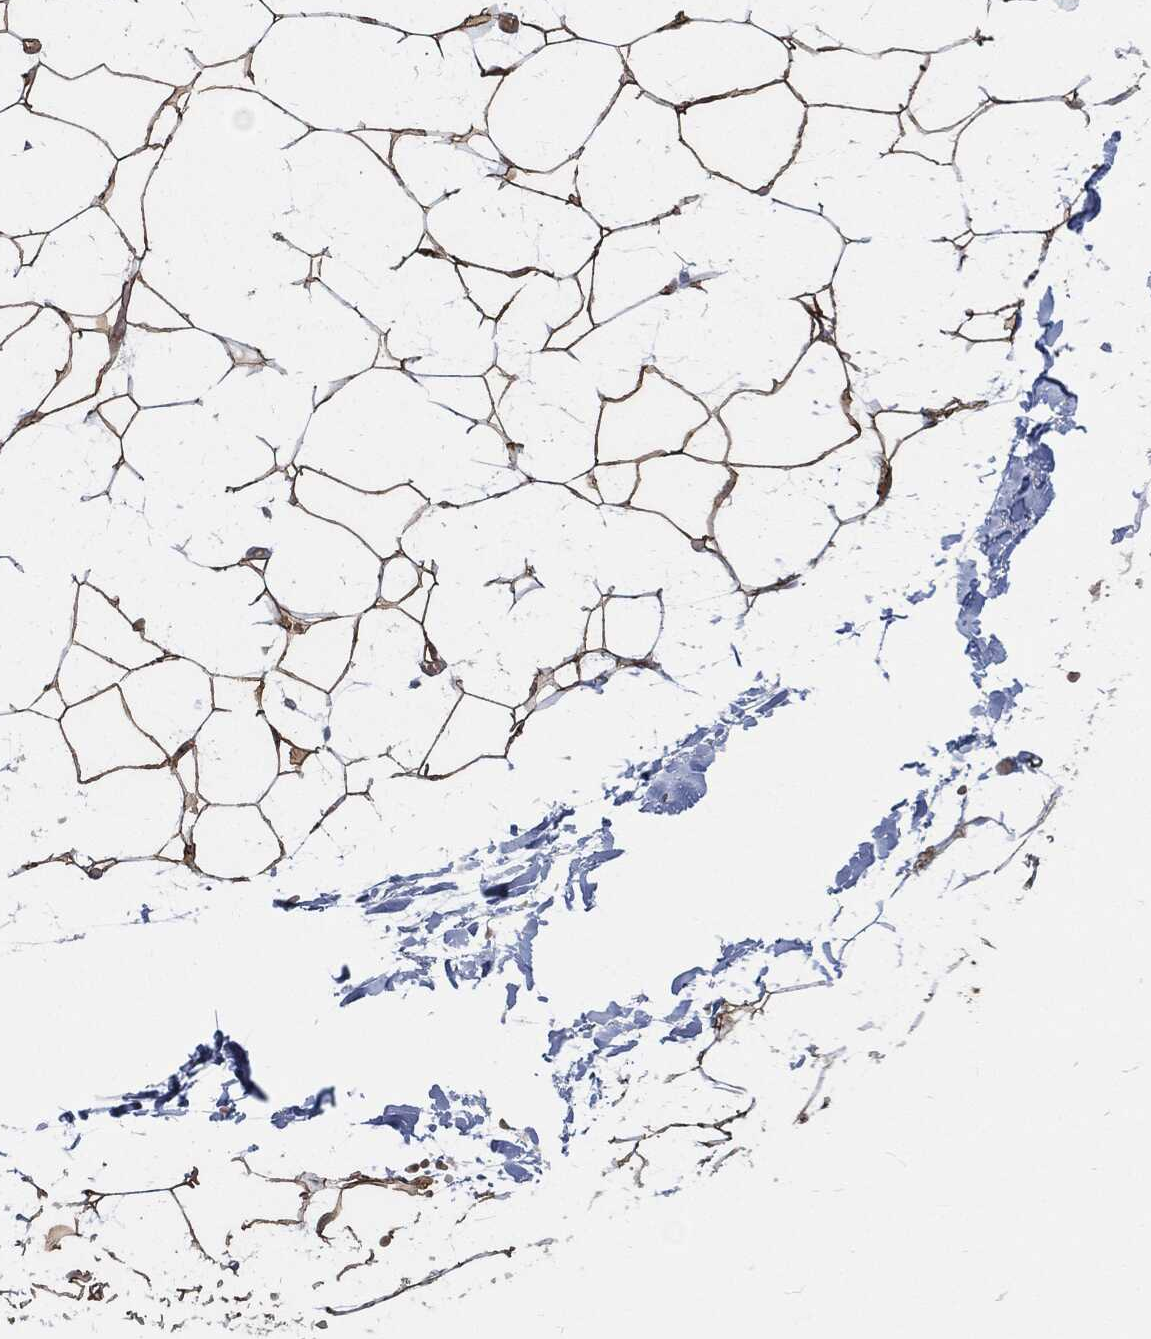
{"staining": {"intensity": "weak", "quantity": ">75%", "location": "cytoplasmic/membranous"}, "tissue": "adipose tissue", "cell_type": "Adipocytes", "image_type": "normal", "snomed": [{"axis": "morphology", "description": "Normal tissue, NOS"}, {"axis": "topography", "description": "Skin"}, {"axis": "topography", "description": "Peripheral nerve tissue"}], "caption": "IHC of benign human adipose tissue demonstrates low levels of weak cytoplasmic/membranous expression in about >75% of adipocytes.", "gene": "CUTA", "patient": {"sex": "female", "age": 56}}